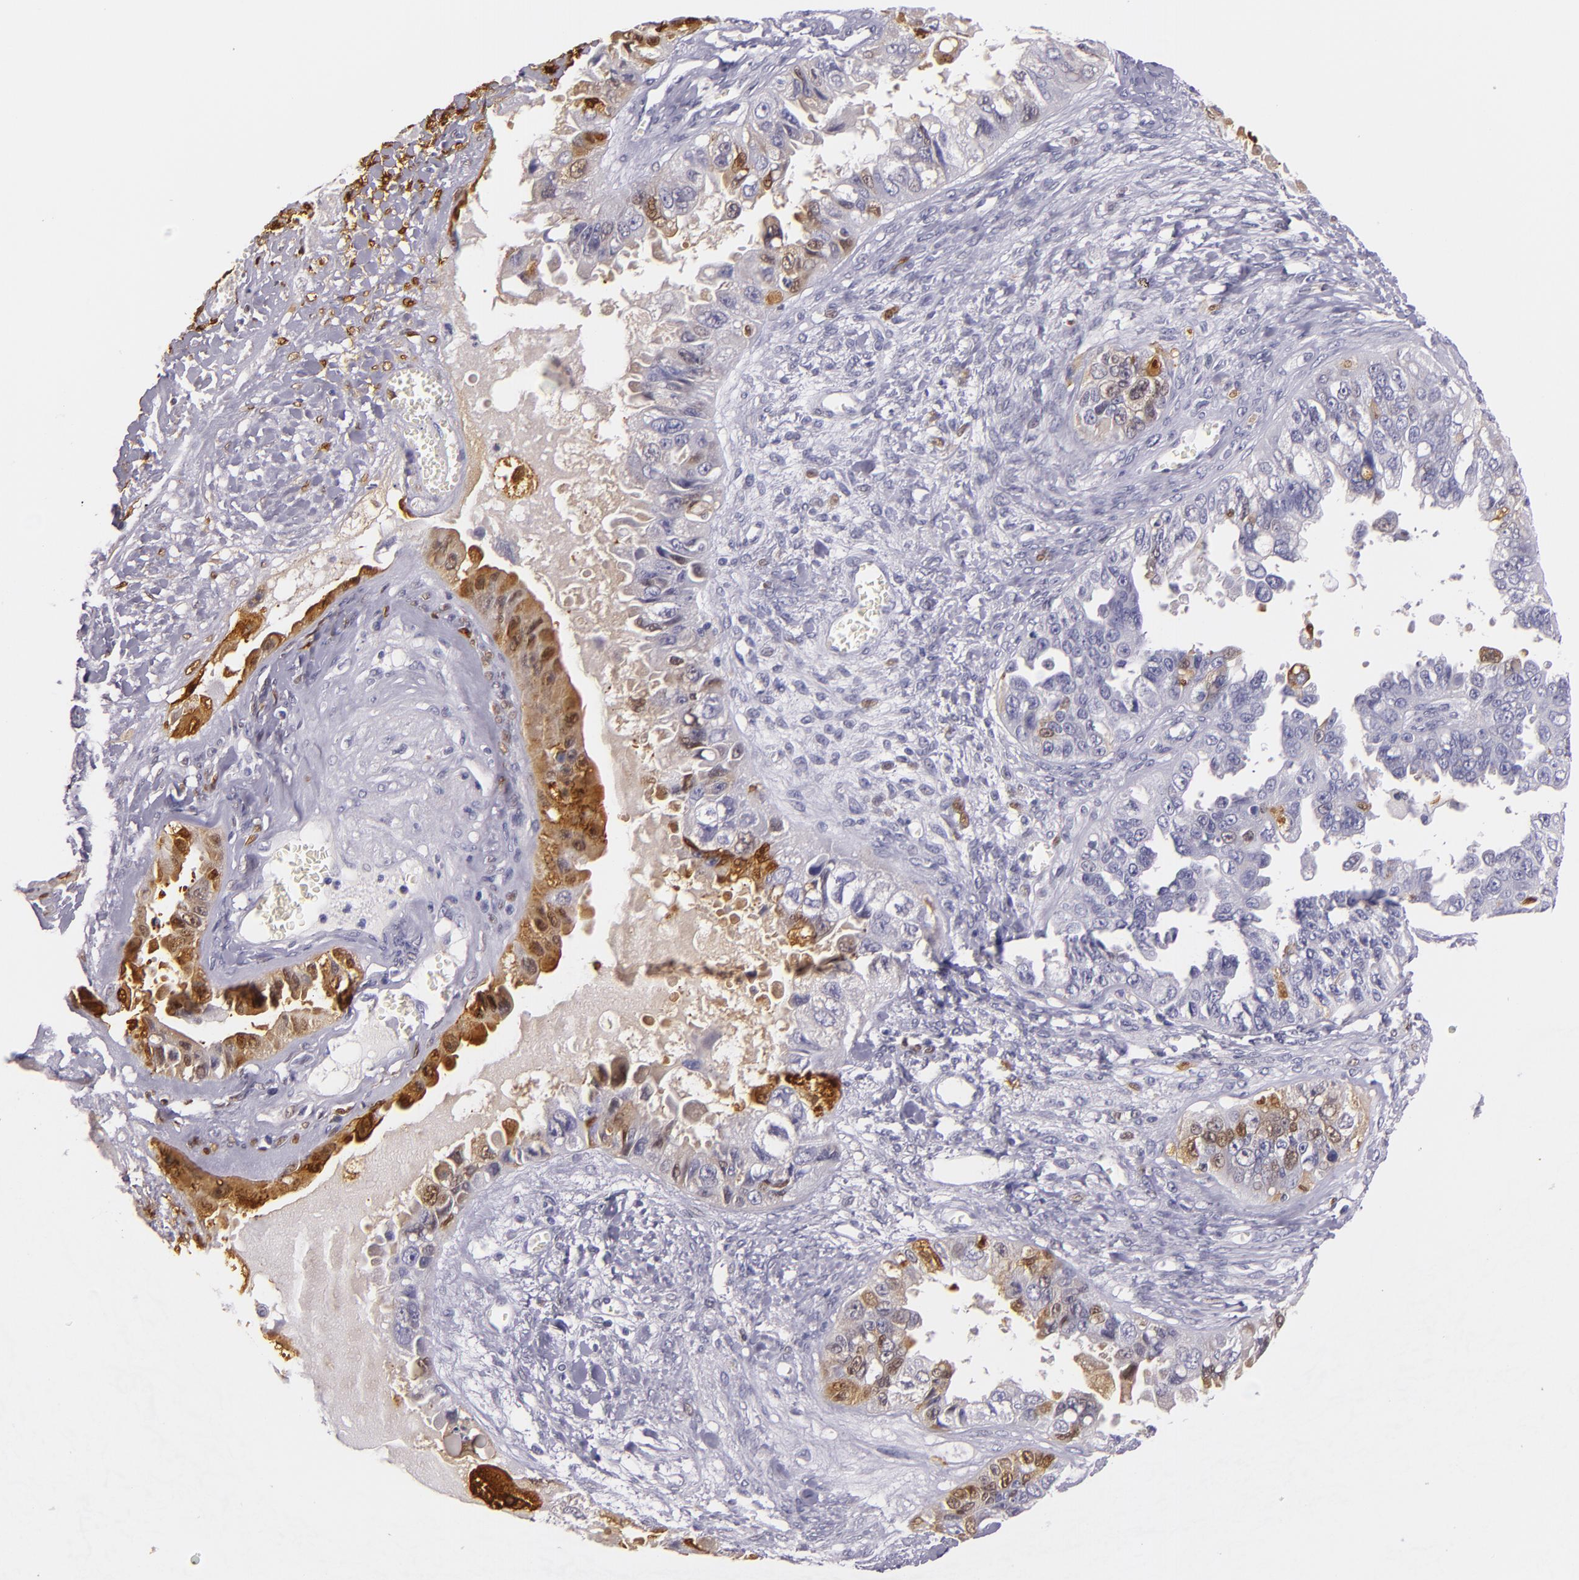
{"staining": {"intensity": "moderate", "quantity": "25%-75%", "location": "cytoplasmic/membranous,nuclear"}, "tissue": "ovarian cancer", "cell_type": "Tumor cells", "image_type": "cancer", "snomed": [{"axis": "morphology", "description": "Carcinoma, endometroid"}, {"axis": "topography", "description": "Ovary"}], "caption": "Immunohistochemical staining of ovarian endometroid carcinoma reveals medium levels of moderate cytoplasmic/membranous and nuclear protein positivity in about 25%-75% of tumor cells.", "gene": "MT1A", "patient": {"sex": "female", "age": 85}}